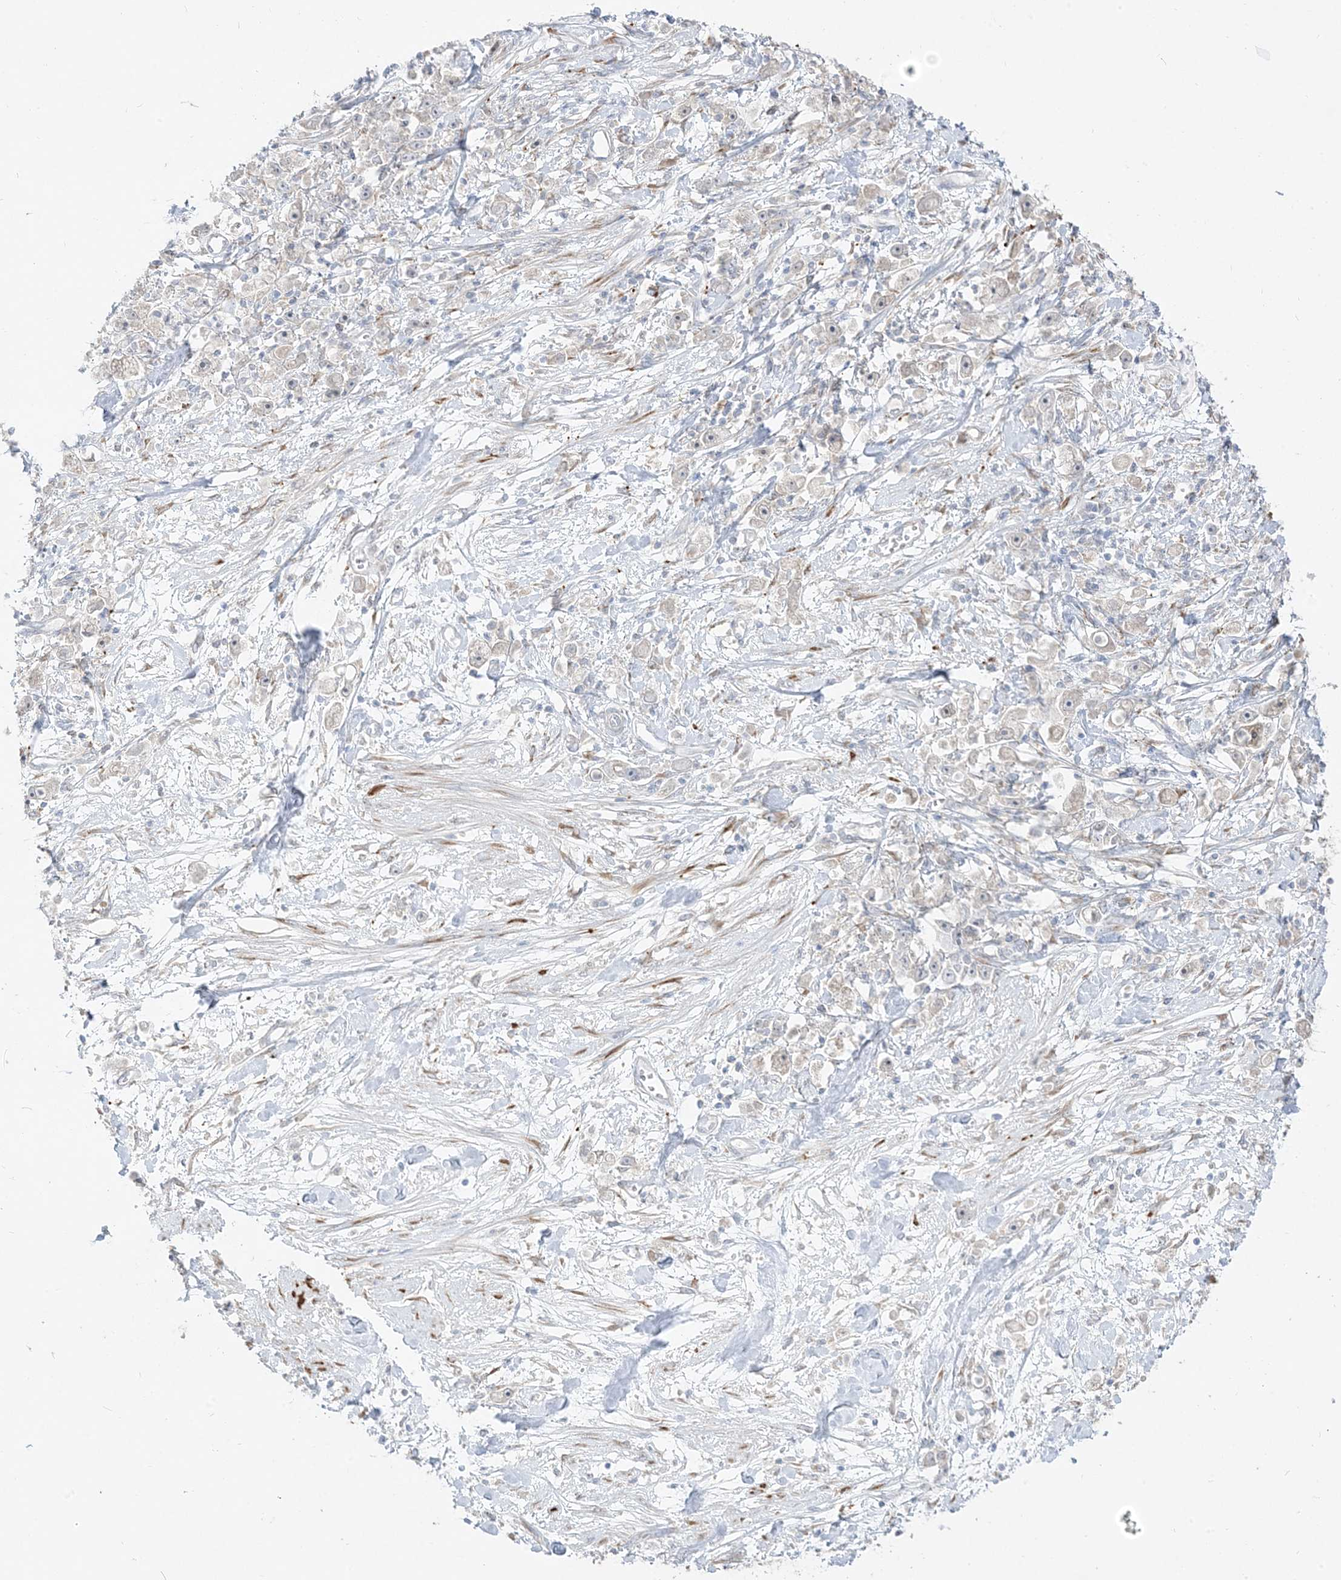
{"staining": {"intensity": "negative", "quantity": "none", "location": "none"}, "tissue": "stomach cancer", "cell_type": "Tumor cells", "image_type": "cancer", "snomed": [{"axis": "morphology", "description": "Adenocarcinoma, NOS"}, {"axis": "topography", "description": "Stomach"}], "caption": "A micrograph of adenocarcinoma (stomach) stained for a protein exhibits no brown staining in tumor cells. The staining was performed using DAB to visualize the protein expression in brown, while the nuclei were stained in blue with hematoxylin (Magnification: 20x).", "gene": "LOXL3", "patient": {"sex": "female", "age": 59}}